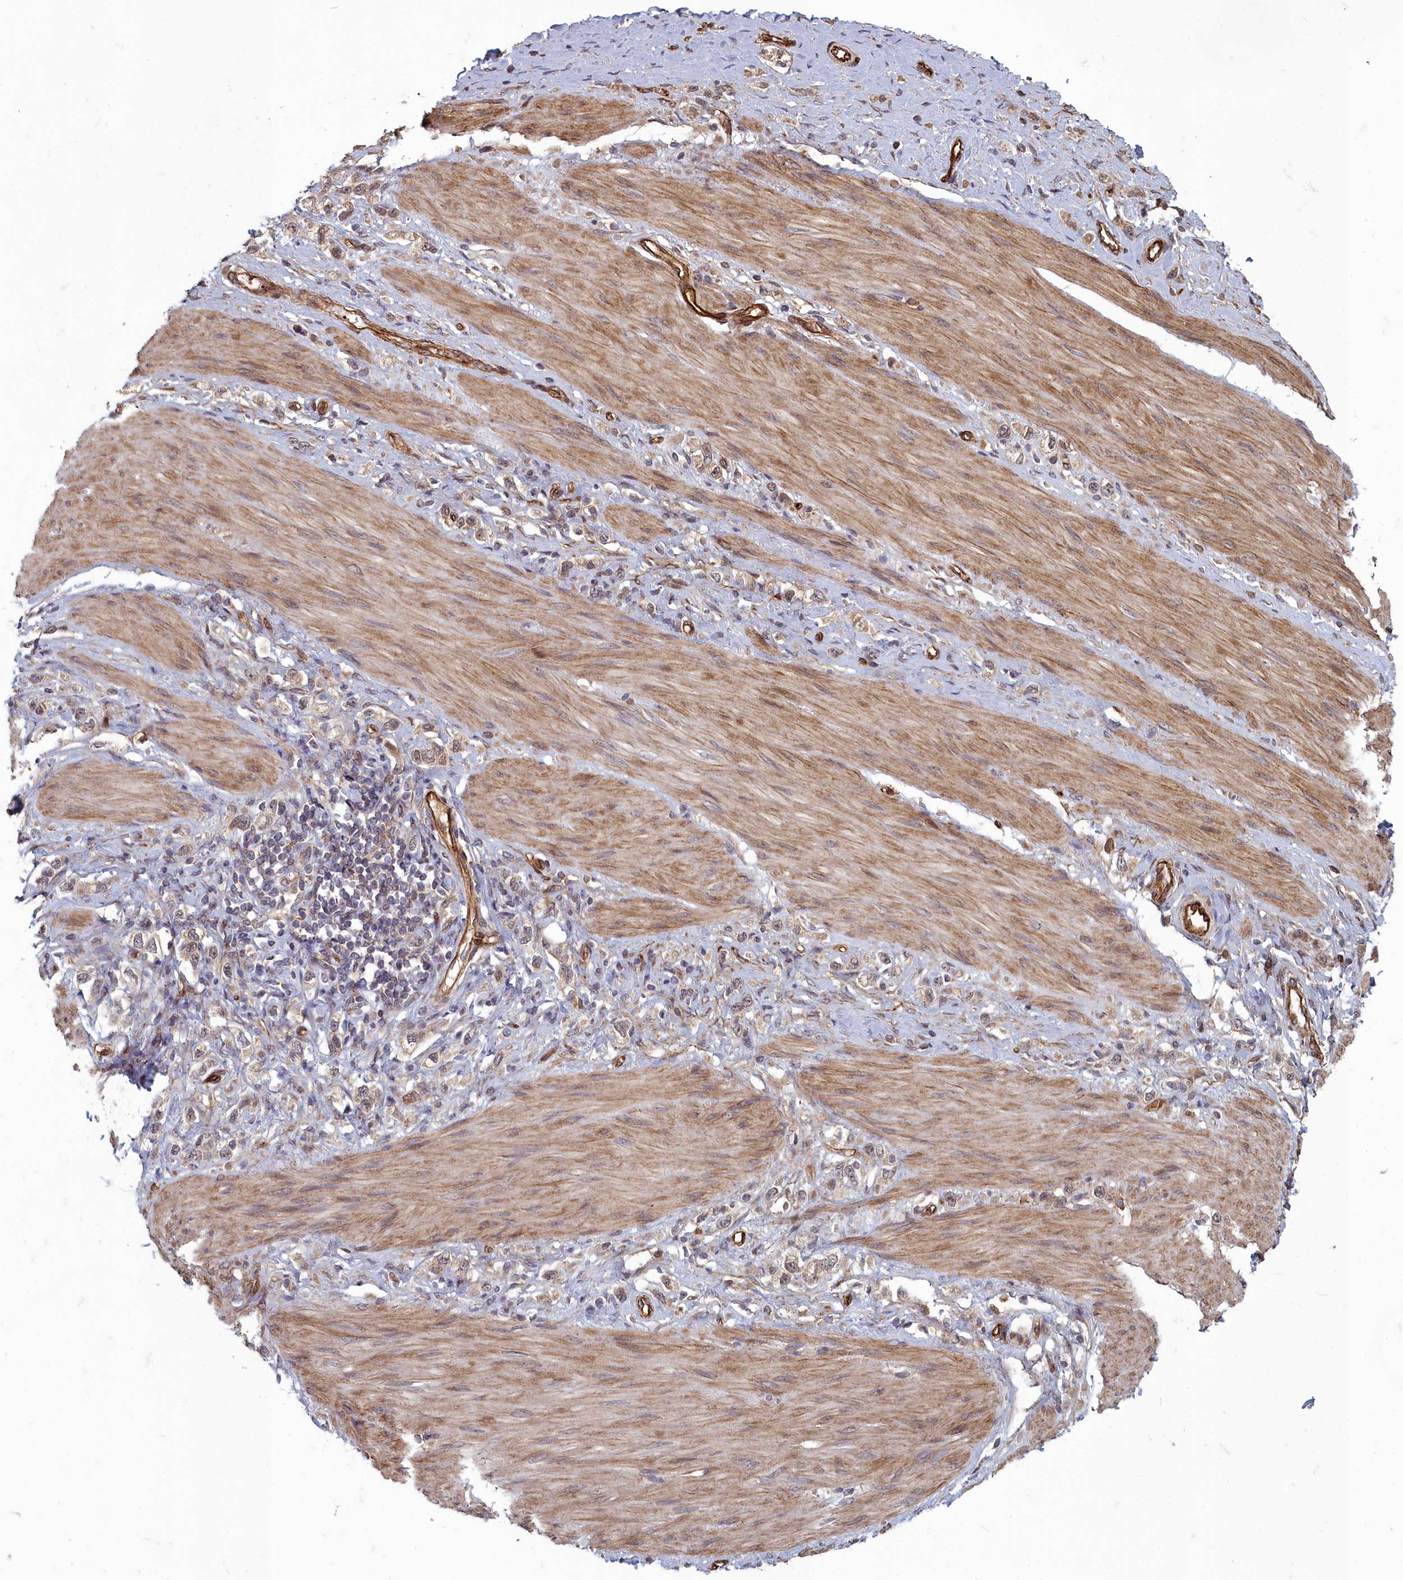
{"staining": {"intensity": "weak", "quantity": ">75%", "location": "cytoplasmic/membranous,nuclear"}, "tissue": "stomach cancer", "cell_type": "Tumor cells", "image_type": "cancer", "snomed": [{"axis": "morphology", "description": "Adenocarcinoma, NOS"}, {"axis": "topography", "description": "Stomach"}], "caption": "Immunohistochemistry (IHC) histopathology image of neoplastic tissue: human adenocarcinoma (stomach) stained using IHC displays low levels of weak protein expression localized specifically in the cytoplasmic/membranous and nuclear of tumor cells, appearing as a cytoplasmic/membranous and nuclear brown color.", "gene": "TSPYL4", "patient": {"sex": "female", "age": 65}}